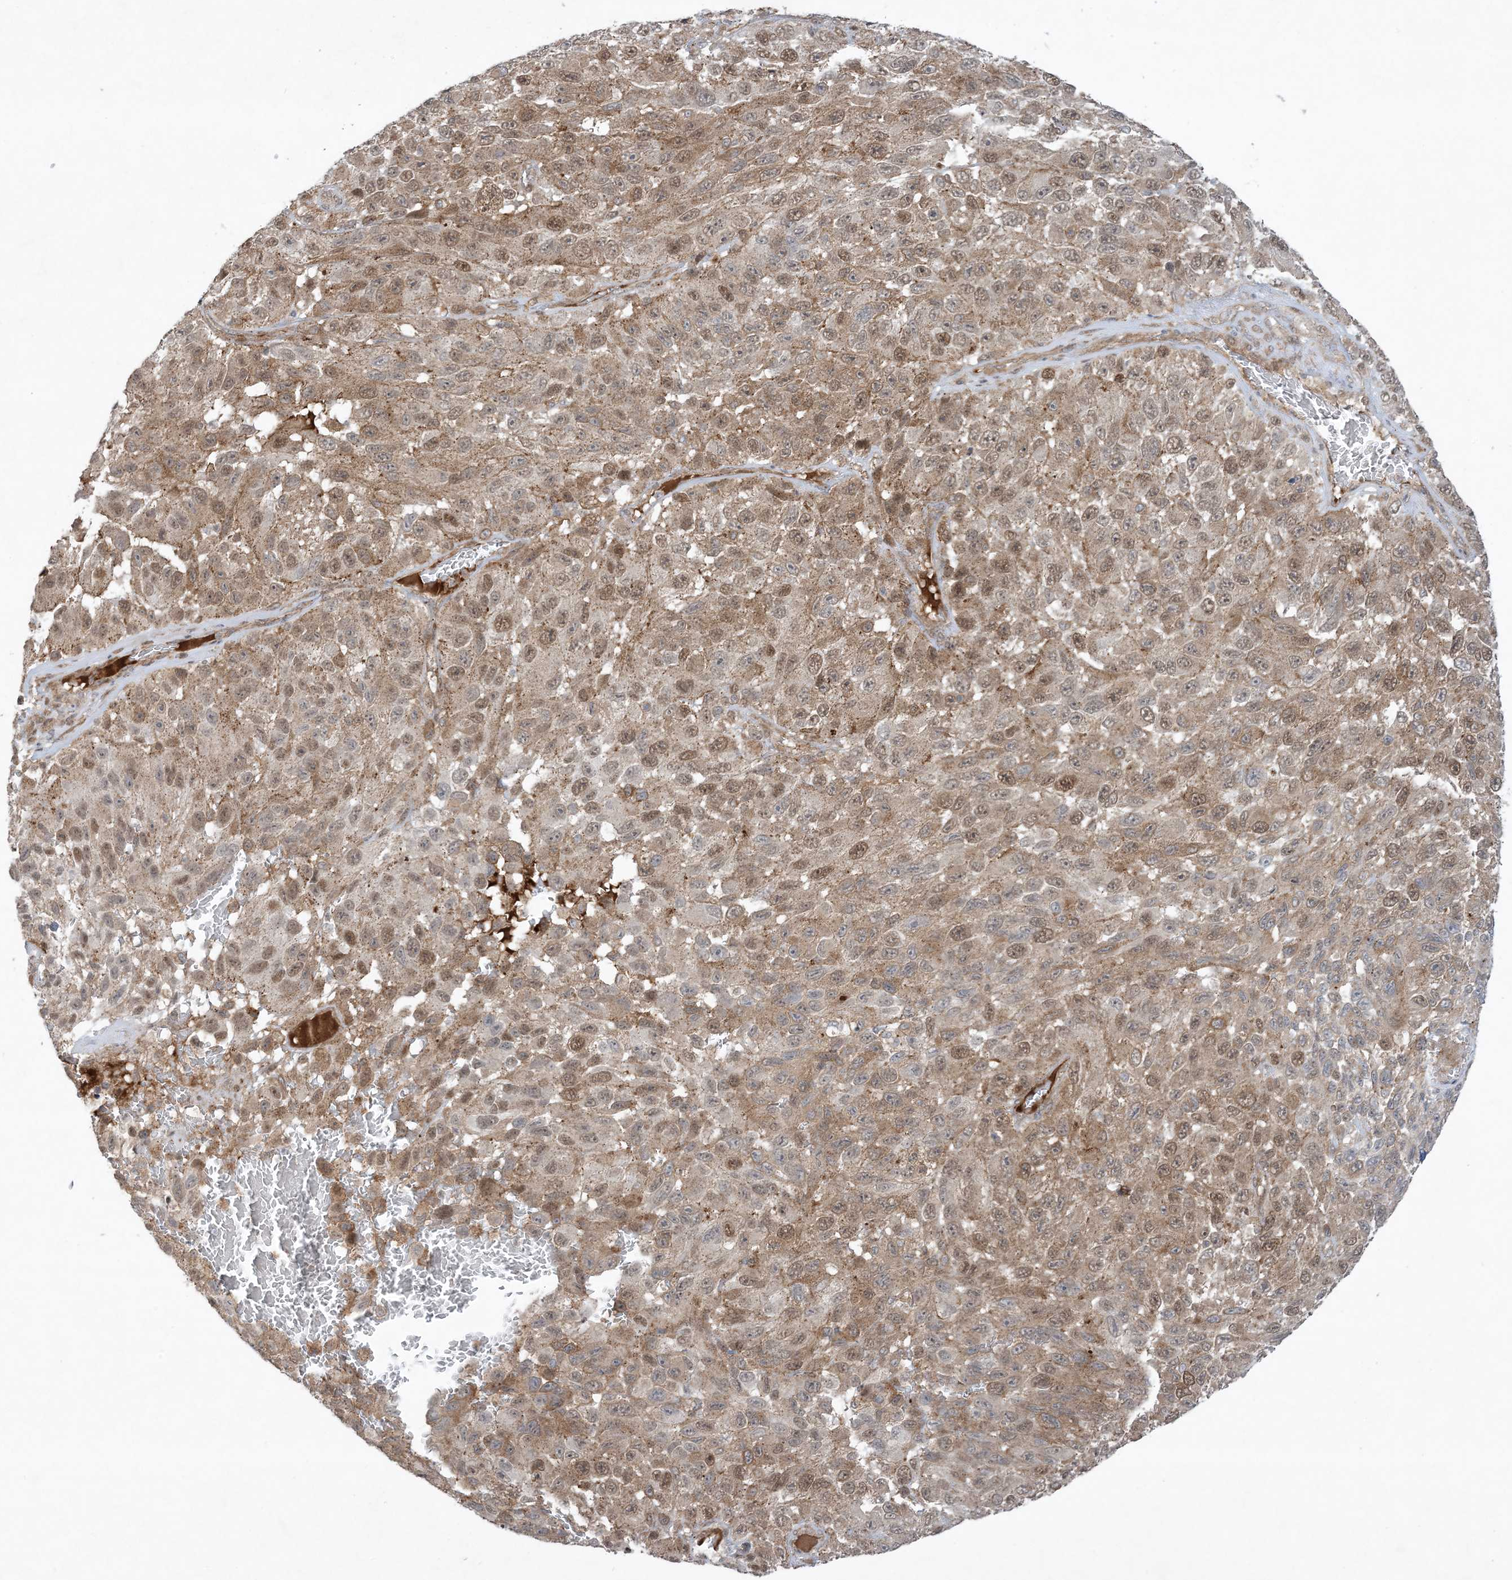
{"staining": {"intensity": "weak", "quantity": ">75%", "location": "cytoplasmic/membranous,nuclear"}, "tissue": "melanoma", "cell_type": "Tumor cells", "image_type": "cancer", "snomed": [{"axis": "morphology", "description": "Malignant melanoma, NOS"}, {"axis": "topography", "description": "Skin"}], "caption": "Malignant melanoma stained with a protein marker displays weak staining in tumor cells.", "gene": "STAM2", "patient": {"sex": "female", "age": 96}}